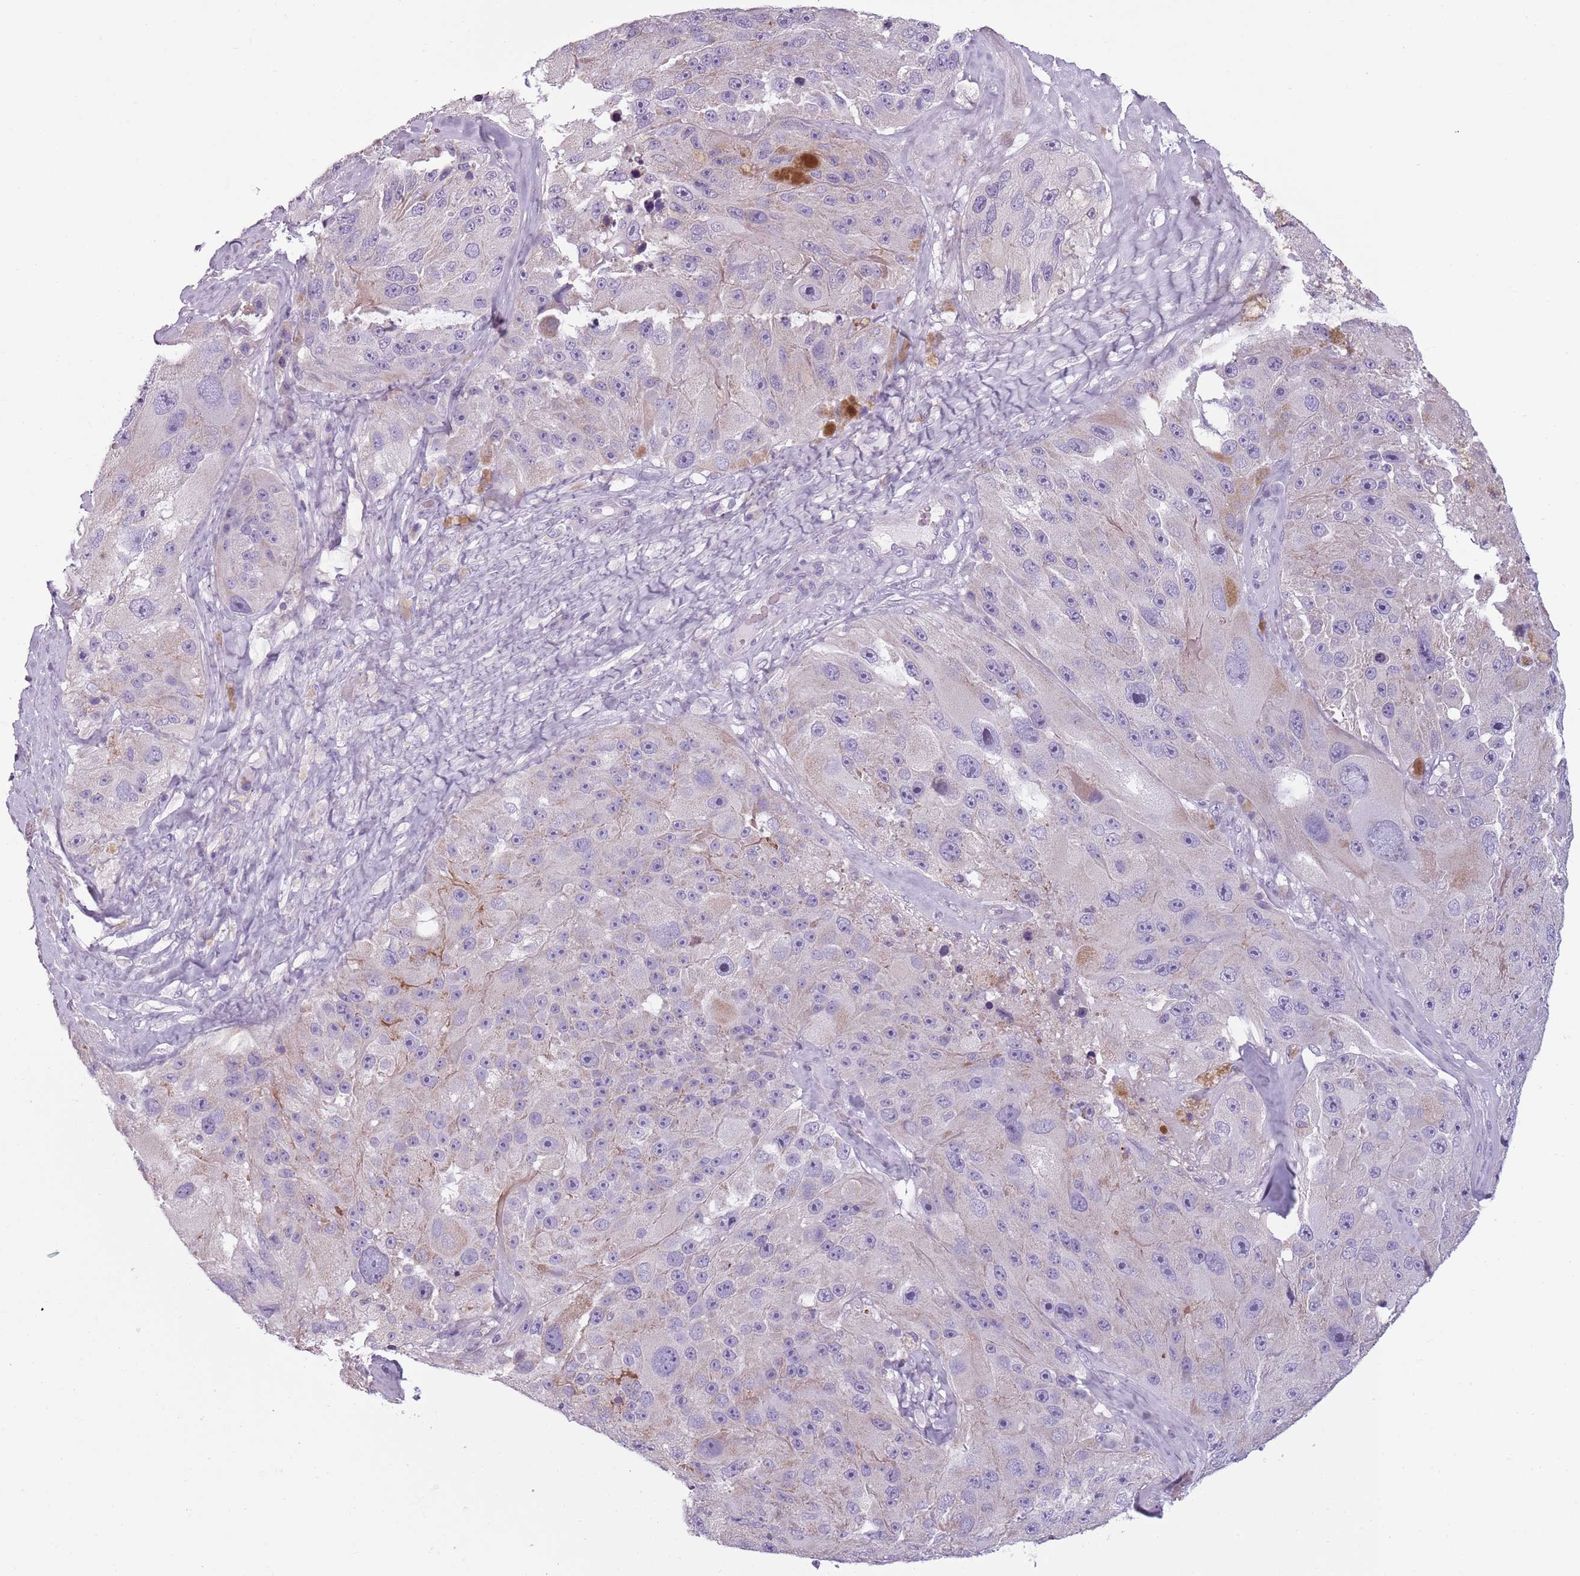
{"staining": {"intensity": "negative", "quantity": "none", "location": "none"}, "tissue": "melanoma", "cell_type": "Tumor cells", "image_type": "cancer", "snomed": [{"axis": "morphology", "description": "Malignant melanoma, Metastatic site"}, {"axis": "topography", "description": "Lymph node"}], "caption": "Melanoma was stained to show a protein in brown. There is no significant staining in tumor cells. (Stains: DAB (3,3'-diaminobenzidine) immunohistochemistry with hematoxylin counter stain, Microscopy: brightfield microscopy at high magnification).", "gene": "MEGF8", "patient": {"sex": "male", "age": 62}}